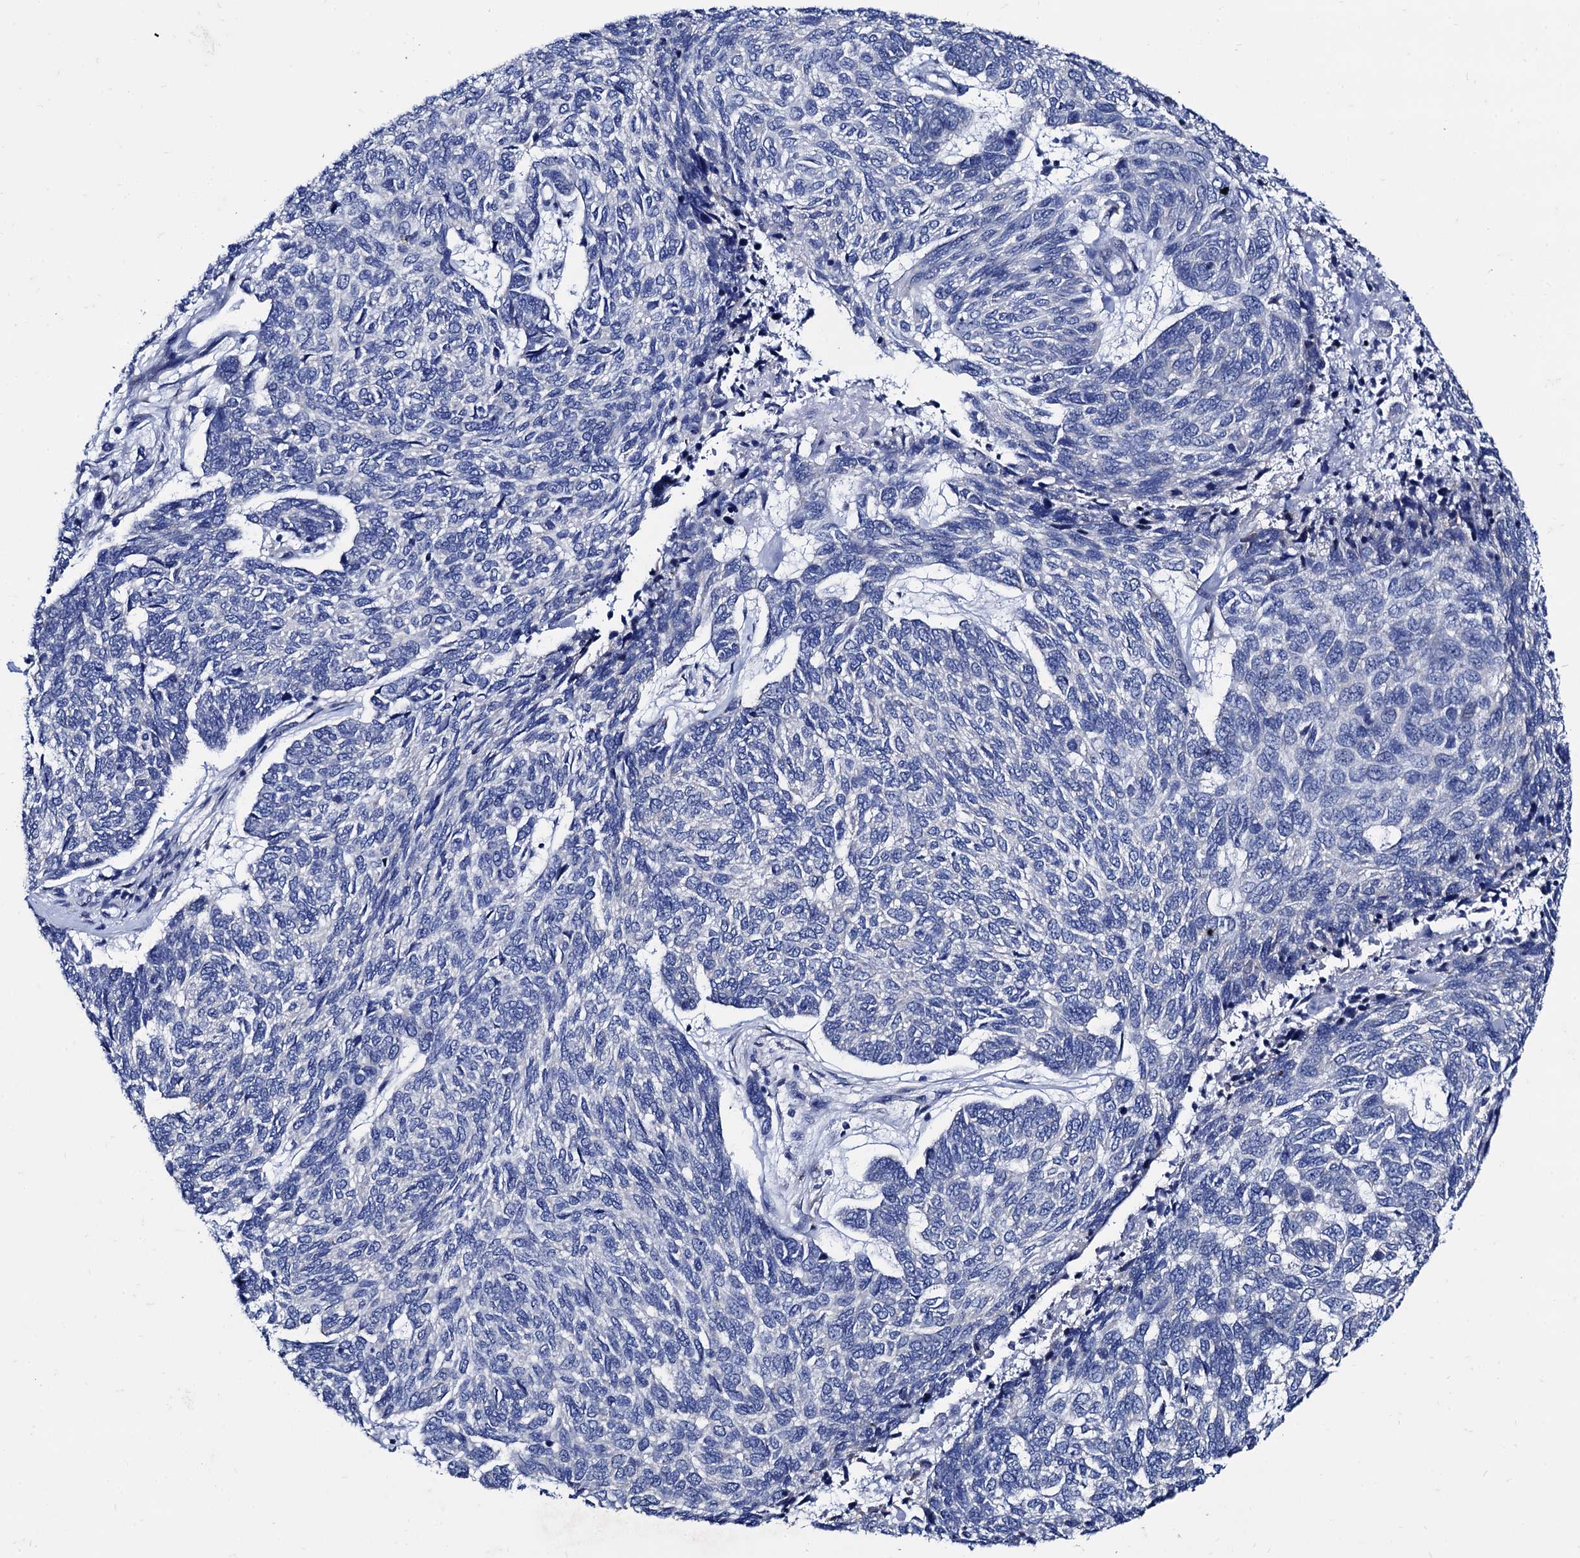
{"staining": {"intensity": "negative", "quantity": "none", "location": "none"}, "tissue": "skin cancer", "cell_type": "Tumor cells", "image_type": "cancer", "snomed": [{"axis": "morphology", "description": "Basal cell carcinoma"}, {"axis": "topography", "description": "Skin"}], "caption": "Protein analysis of skin cancer (basal cell carcinoma) exhibits no significant staining in tumor cells. (DAB (3,3'-diaminobenzidine) immunohistochemistry (IHC), high magnification).", "gene": "FOXR2", "patient": {"sex": "female", "age": 65}}